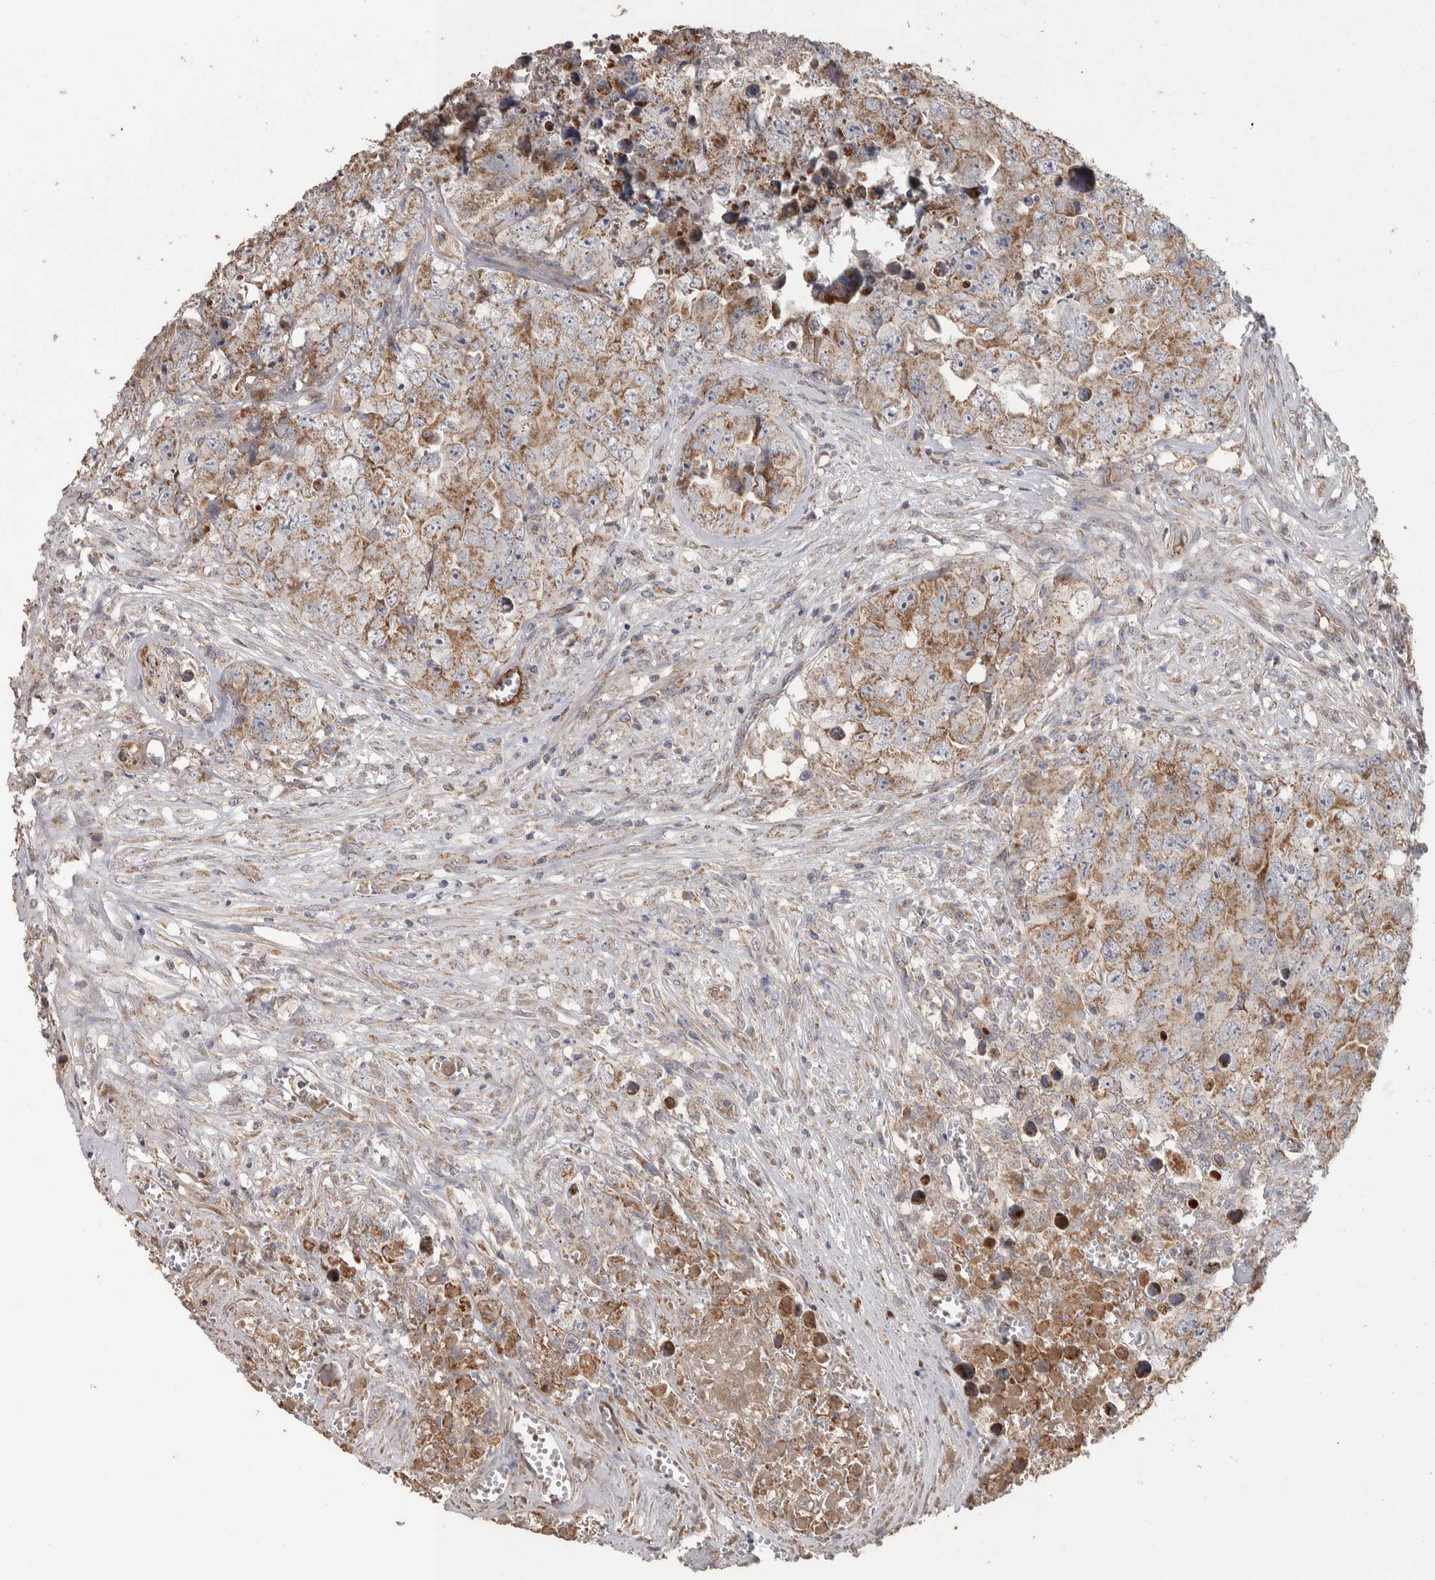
{"staining": {"intensity": "moderate", "quantity": ">75%", "location": "cytoplasmic/membranous"}, "tissue": "testis cancer", "cell_type": "Tumor cells", "image_type": "cancer", "snomed": [{"axis": "morphology", "description": "Seminoma, NOS"}, {"axis": "morphology", "description": "Carcinoma, Embryonal, NOS"}, {"axis": "topography", "description": "Testis"}], "caption": "Testis seminoma tissue reveals moderate cytoplasmic/membranous positivity in about >75% of tumor cells", "gene": "SCO1", "patient": {"sex": "male", "age": 43}}